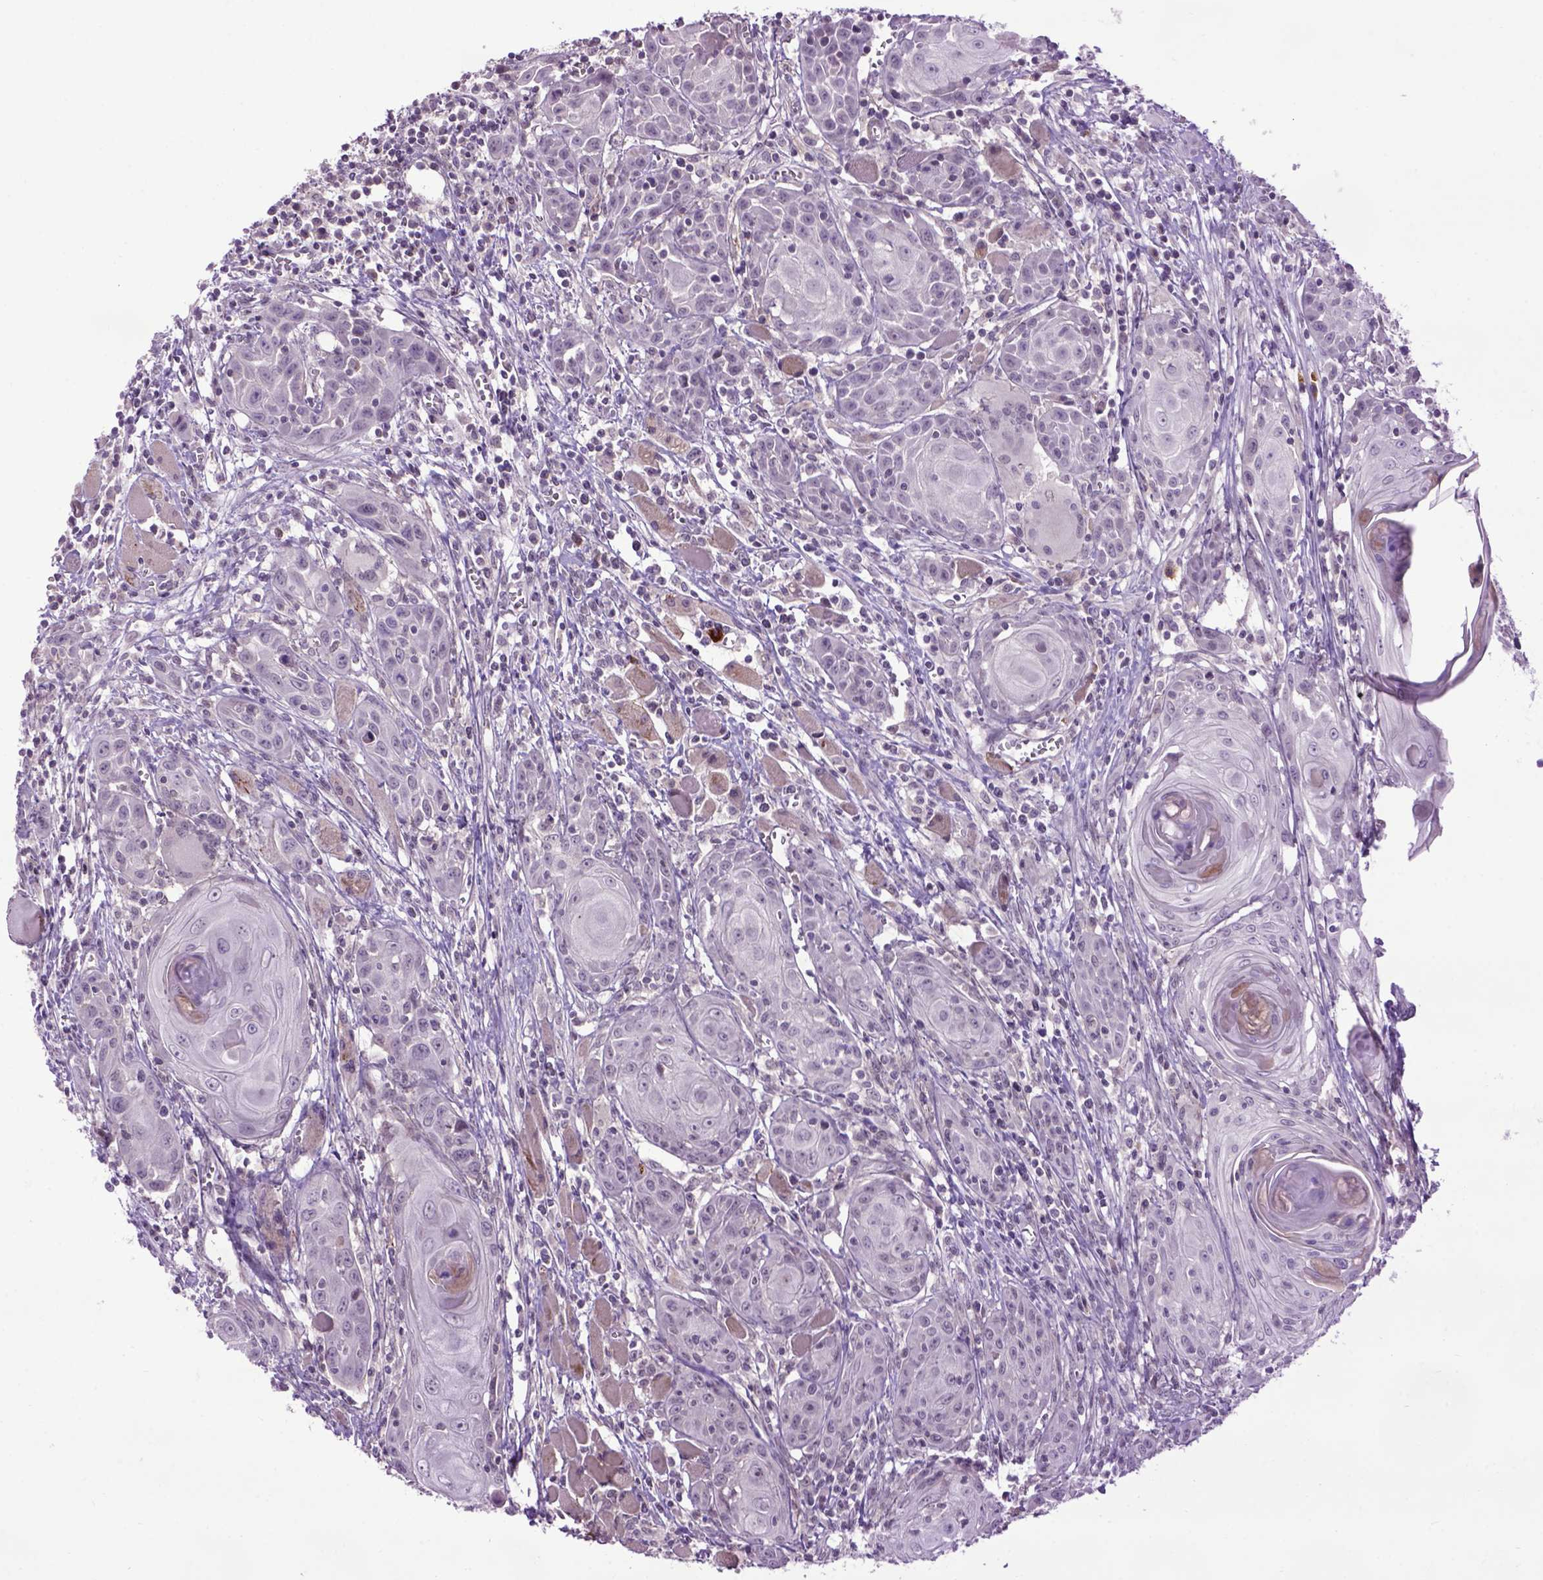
{"staining": {"intensity": "negative", "quantity": "none", "location": "none"}, "tissue": "head and neck cancer", "cell_type": "Tumor cells", "image_type": "cancer", "snomed": [{"axis": "morphology", "description": "Squamous cell carcinoma, NOS"}, {"axis": "topography", "description": "Head-Neck"}], "caption": "DAB (3,3'-diaminobenzidine) immunohistochemical staining of head and neck cancer (squamous cell carcinoma) shows no significant staining in tumor cells. (DAB immunohistochemistry visualized using brightfield microscopy, high magnification).", "gene": "EMILIN3", "patient": {"sex": "female", "age": 80}}